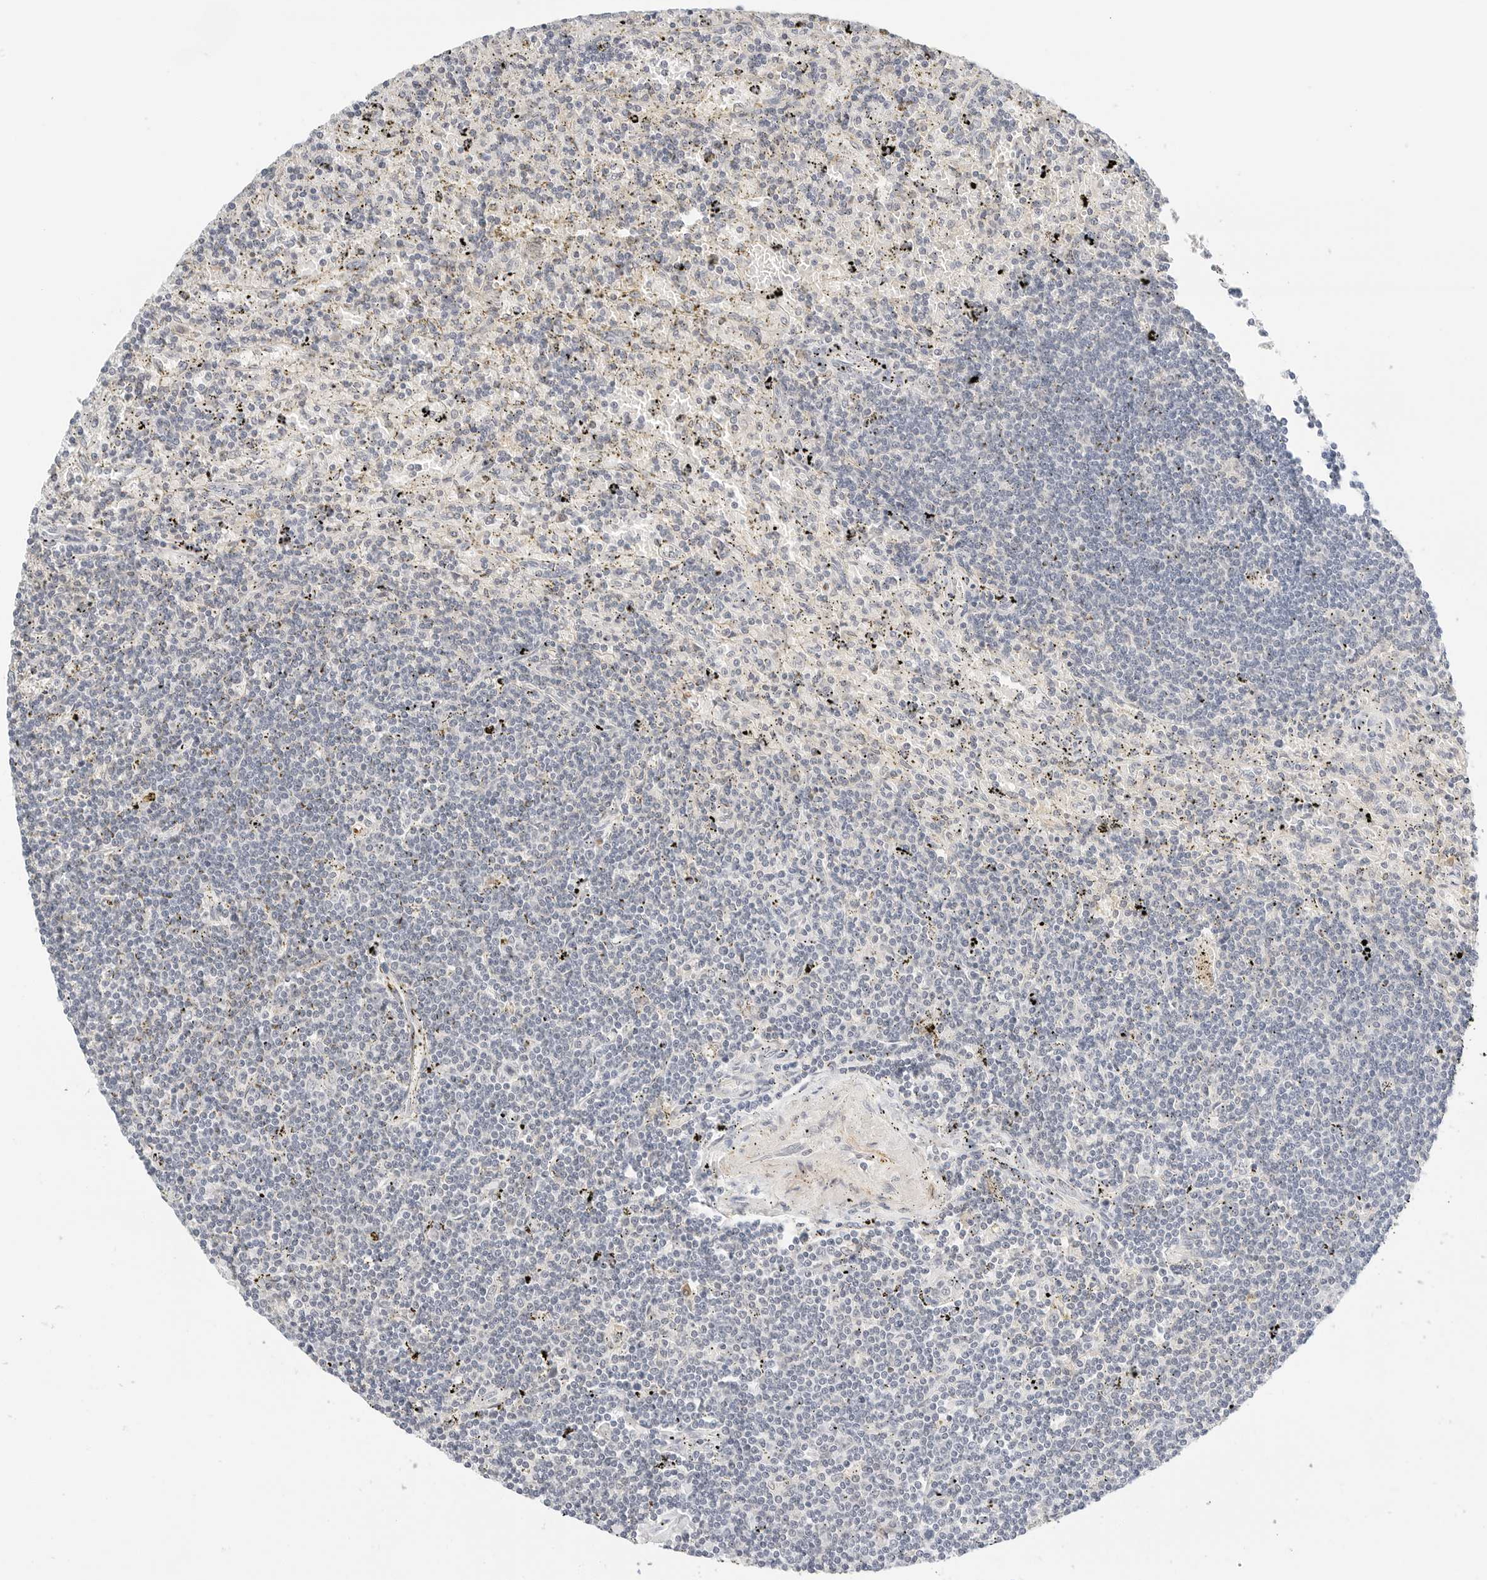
{"staining": {"intensity": "negative", "quantity": "none", "location": "none"}, "tissue": "lymphoma", "cell_type": "Tumor cells", "image_type": "cancer", "snomed": [{"axis": "morphology", "description": "Malignant lymphoma, non-Hodgkin's type, Low grade"}, {"axis": "topography", "description": "Spleen"}], "caption": "Immunohistochemistry (IHC) of human lymphoma displays no positivity in tumor cells.", "gene": "PKDCC", "patient": {"sex": "male", "age": 76}}